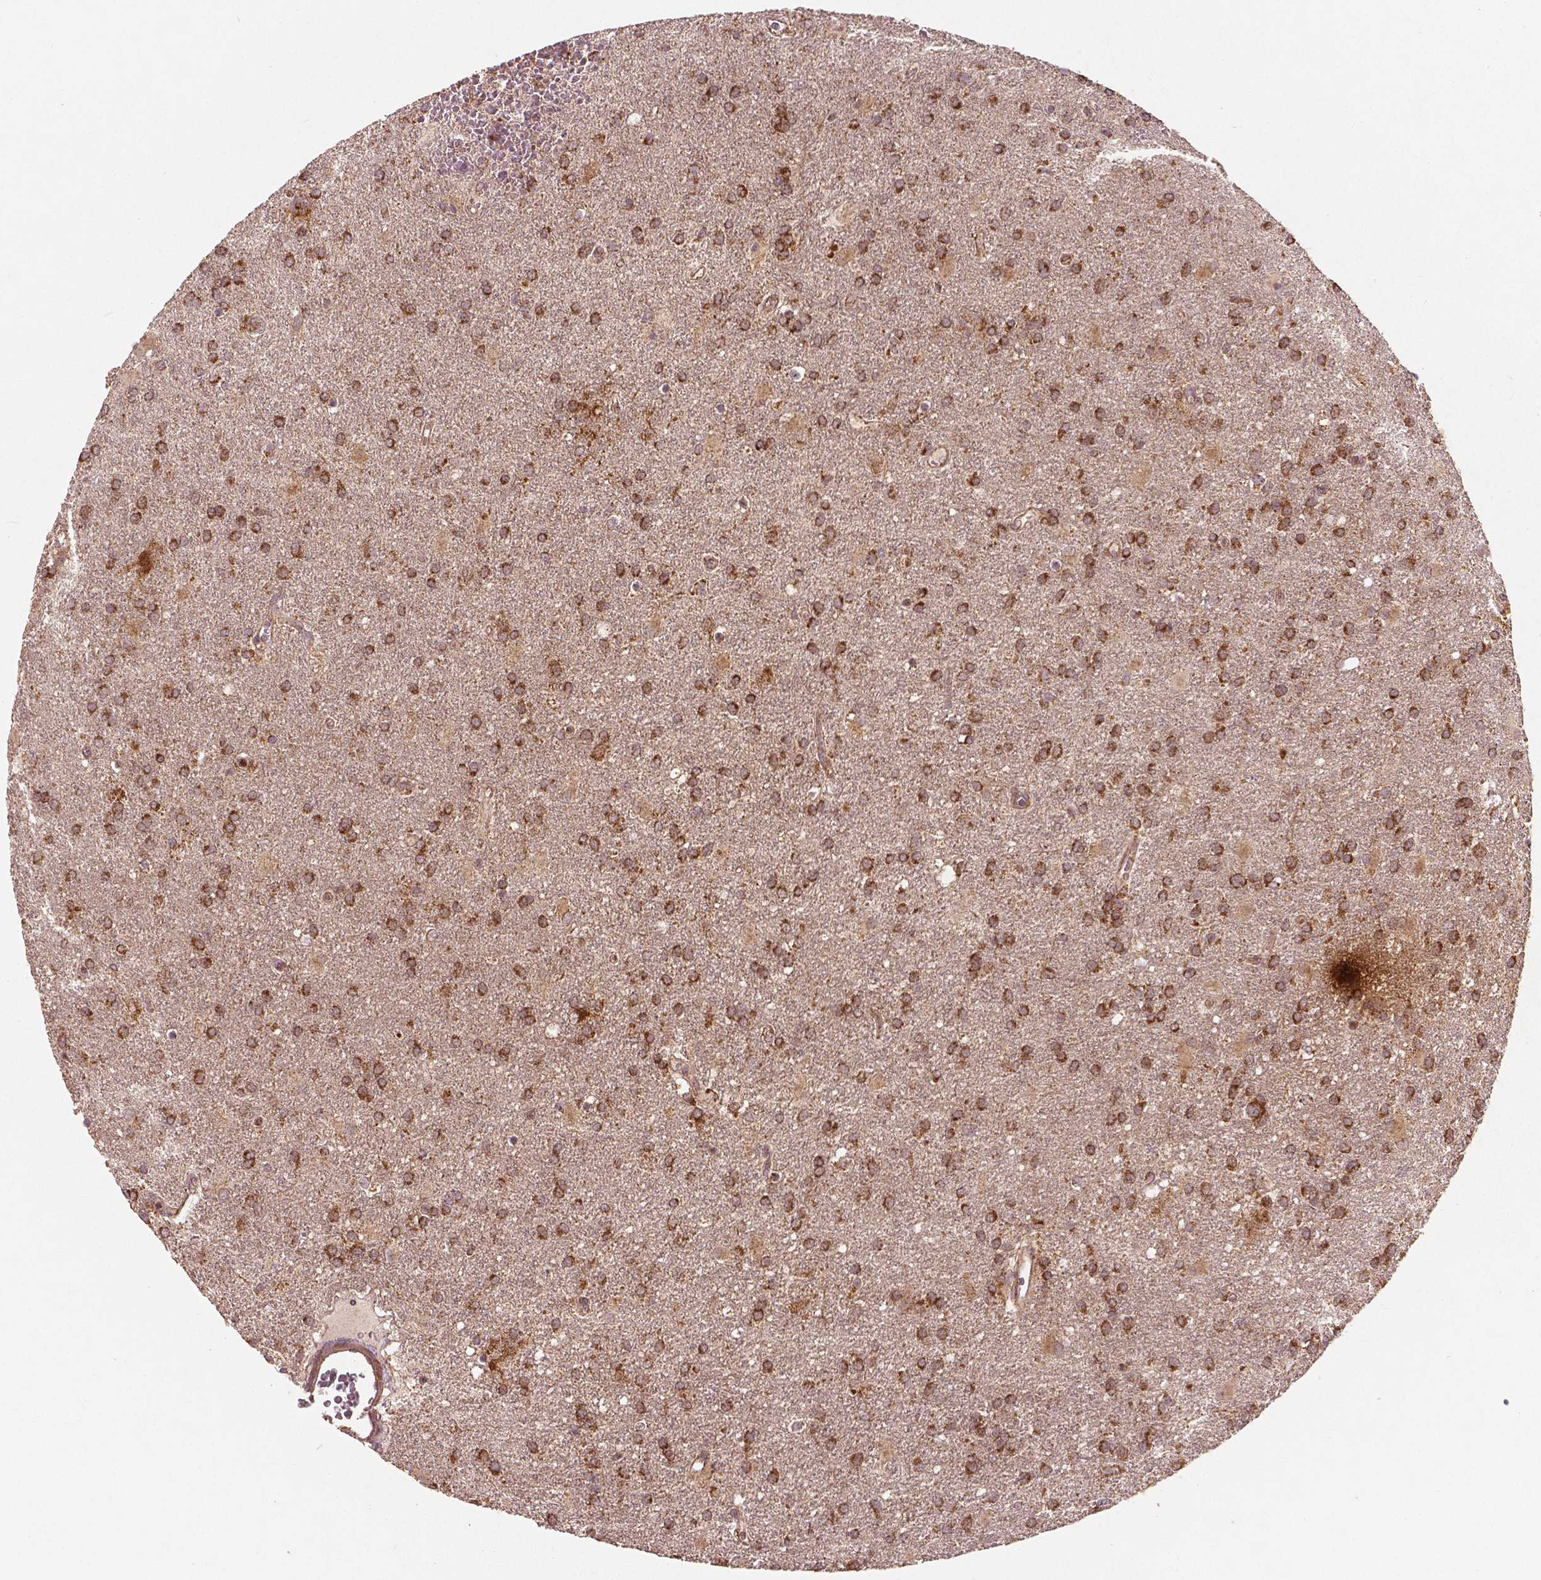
{"staining": {"intensity": "strong", "quantity": ">75%", "location": "cytoplasmic/membranous"}, "tissue": "glioma", "cell_type": "Tumor cells", "image_type": "cancer", "snomed": [{"axis": "morphology", "description": "Glioma, malignant, Low grade"}, {"axis": "topography", "description": "Brain"}], "caption": "There is high levels of strong cytoplasmic/membranous positivity in tumor cells of low-grade glioma (malignant), as demonstrated by immunohistochemical staining (brown color).", "gene": "PGAM5", "patient": {"sex": "male", "age": 66}}